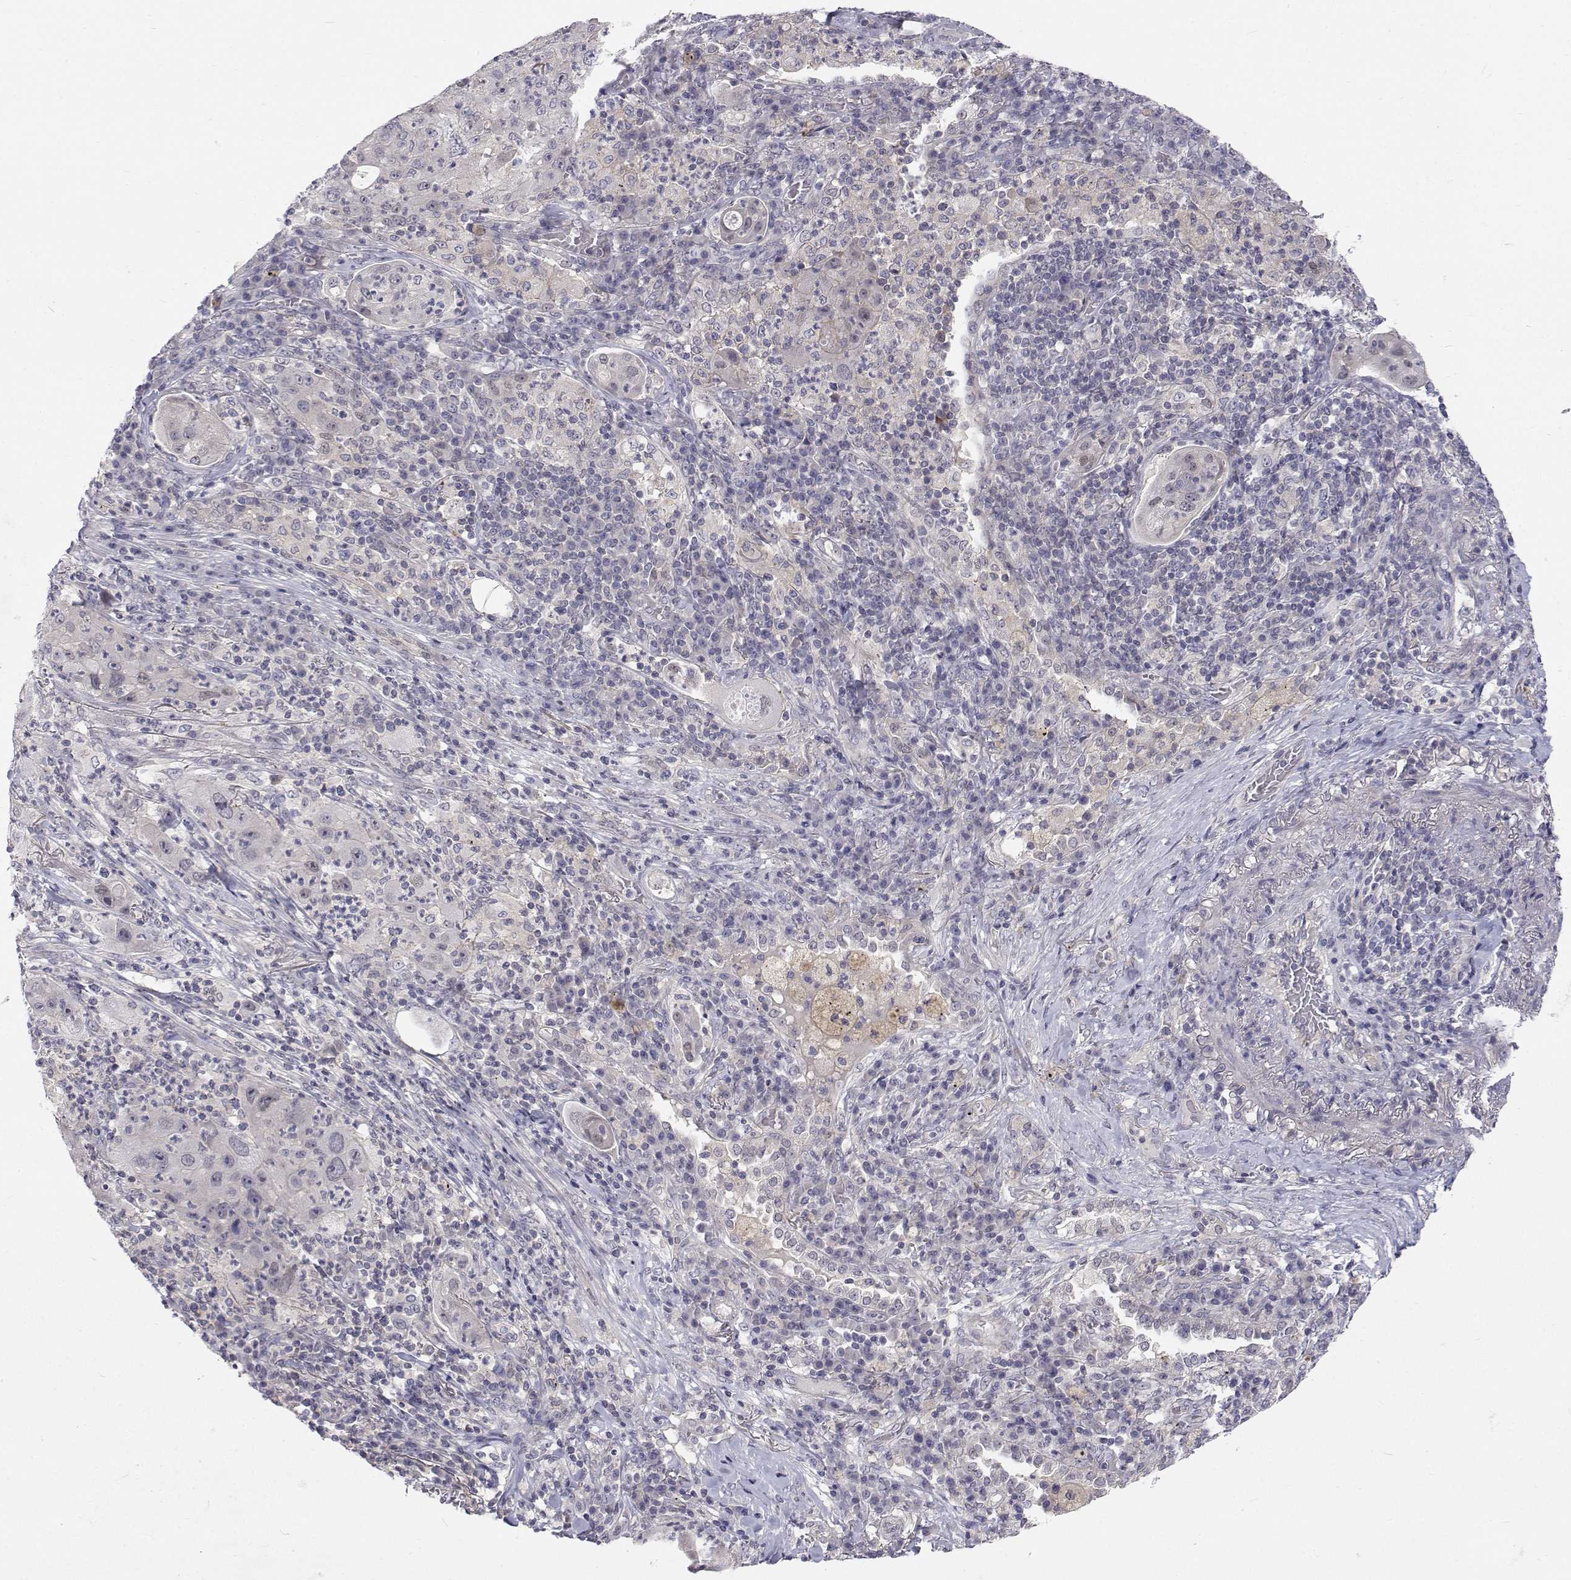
{"staining": {"intensity": "negative", "quantity": "none", "location": "none"}, "tissue": "lung cancer", "cell_type": "Tumor cells", "image_type": "cancer", "snomed": [{"axis": "morphology", "description": "Squamous cell carcinoma, NOS"}, {"axis": "topography", "description": "Lung"}], "caption": "Immunohistochemical staining of human lung cancer (squamous cell carcinoma) reveals no significant positivity in tumor cells. The staining was performed using DAB to visualize the protein expression in brown, while the nuclei were stained in blue with hematoxylin (Magnification: 20x).", "gene": "MYPN", "patient": {"sex": "female", "age": 59}}